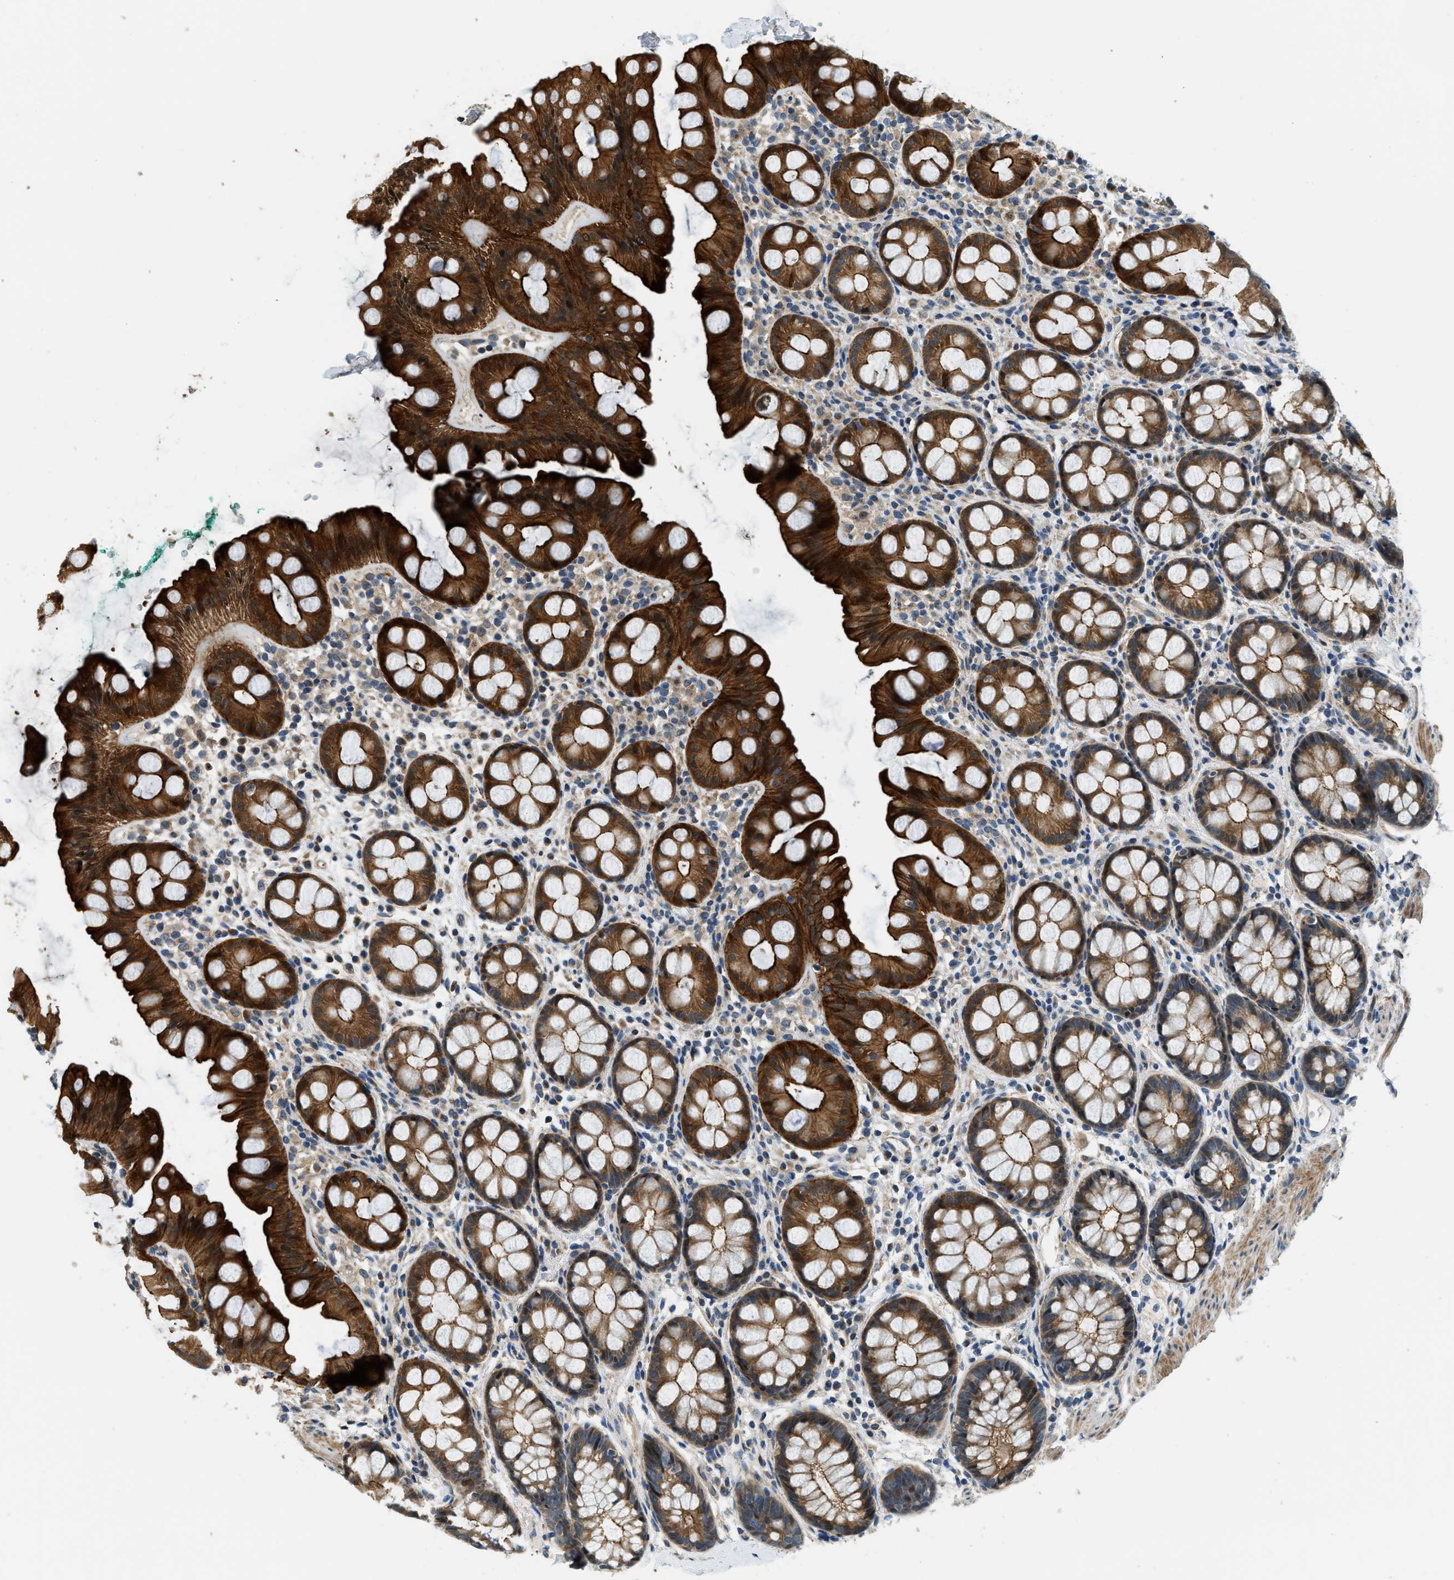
{"staining": {"intensity": "strong", "quantity": ">75%", "location": "cytoplasmic/membranous"}, "tissue": "rectum", "cell_type": "Glandular cells", "image_type": "normal", "snomed": [{"axis": "morphology", "description": "Normal tissue, NOS"}, {"axis": "topography", "description": "Rectum"}], "caption": "Benign rectum reveals strong cytoplasmic/membranous staining in about >75% of glandular cells, visualized by immunohistochemistry. The staining was performed using DAB to visualize the protein expression in brown, while the nuclei were stained in blue with hematoxylin (Magnification: 20x).", "gene": "ALOX12", "patient": {"sex": "female", "age": 65}}